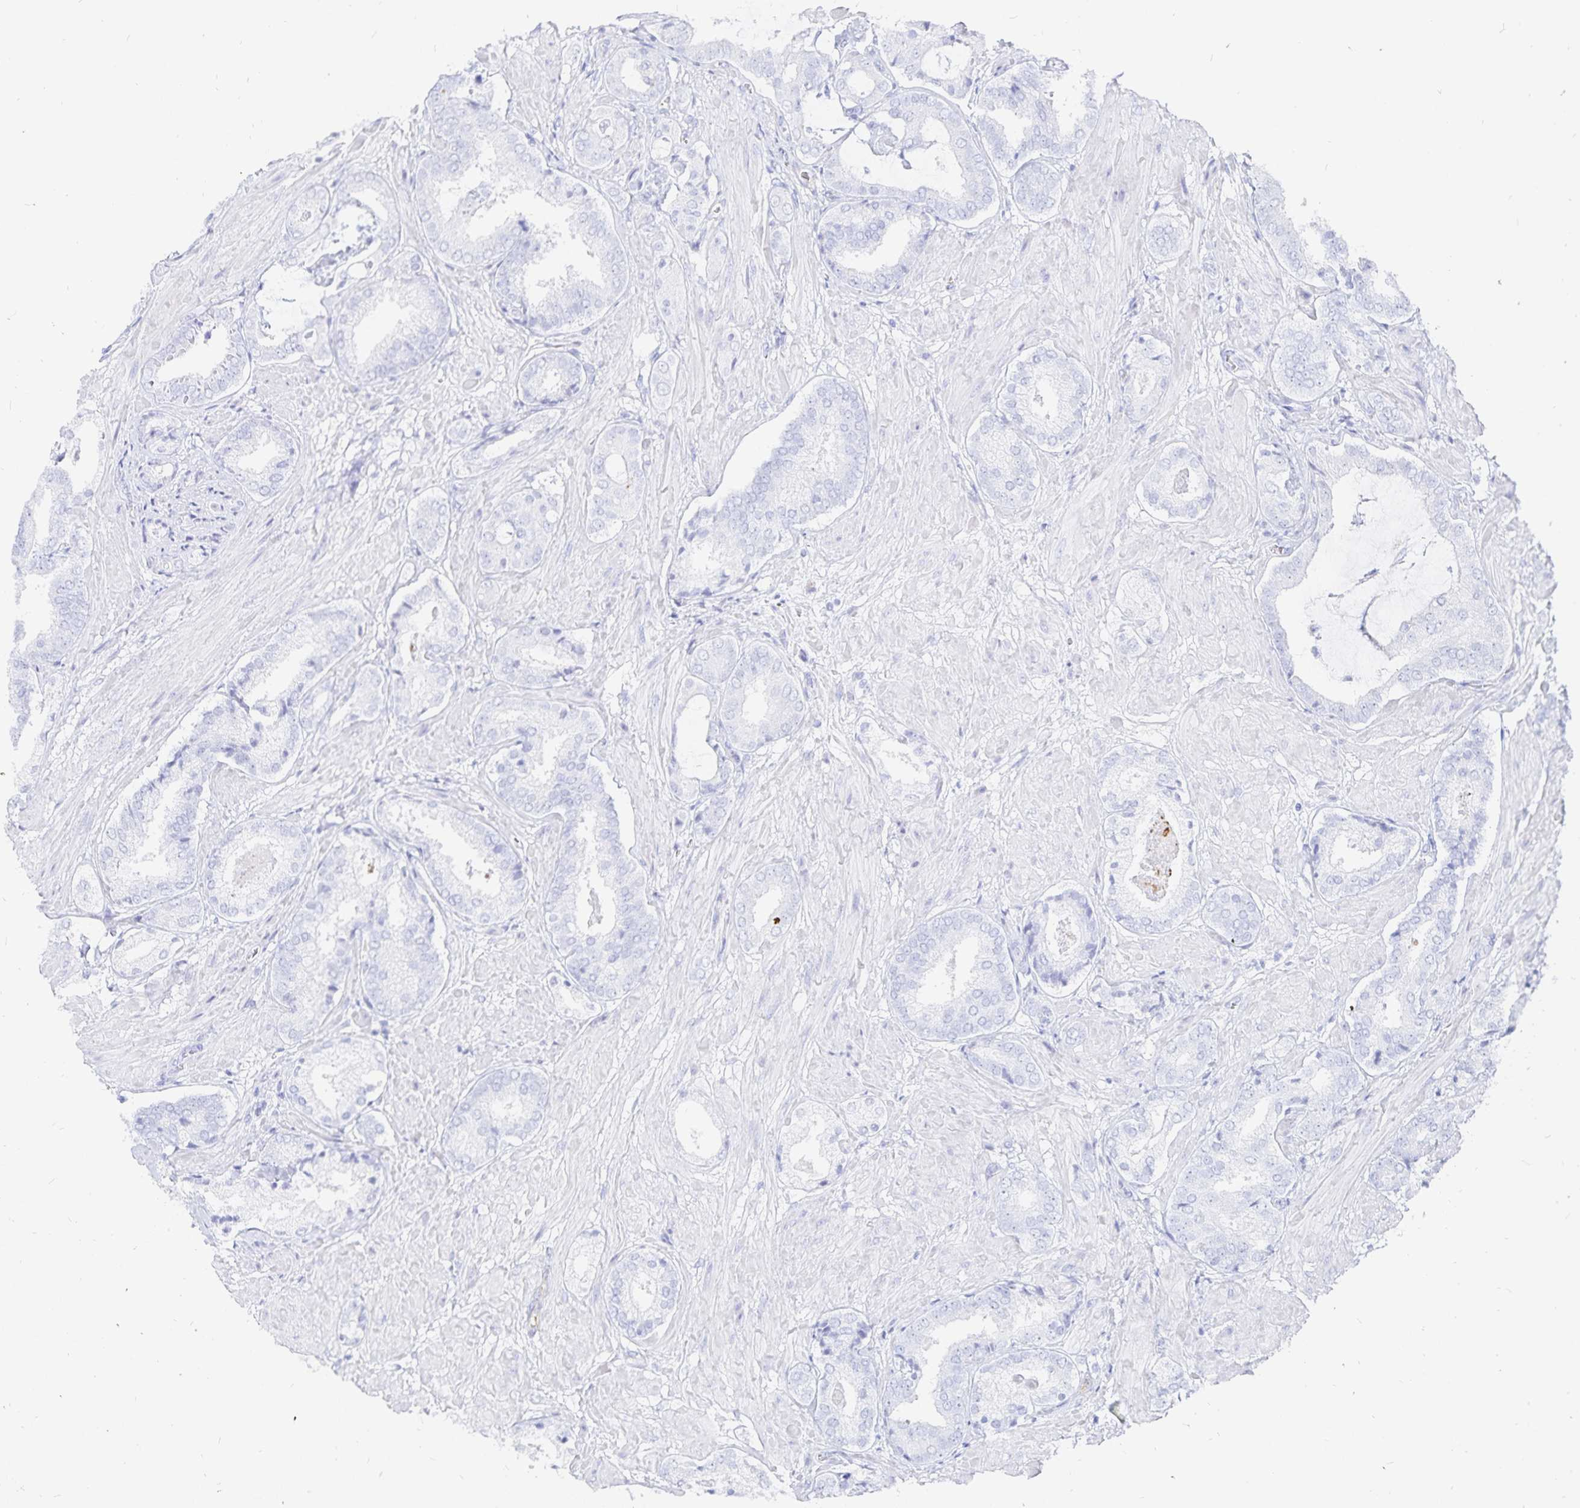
{"staining": {"intensity": "negative", "quantity": "none", "location": "none"}, "tissue": "prostate cancer", "cell_type": "Tumor cells", "image_type": "cancer", "snomed": [{"axis": "morphology", "description": "Adenocarcinoma, High grade"}, {"axis": "topography", "description": "Prostate"}], "caption": "Tumor cells are negative for brown protein staining in prostate high-grade adenocarcinoma.", "gene": "INSL5", "patient": {"sex": "male", "age": 56}}